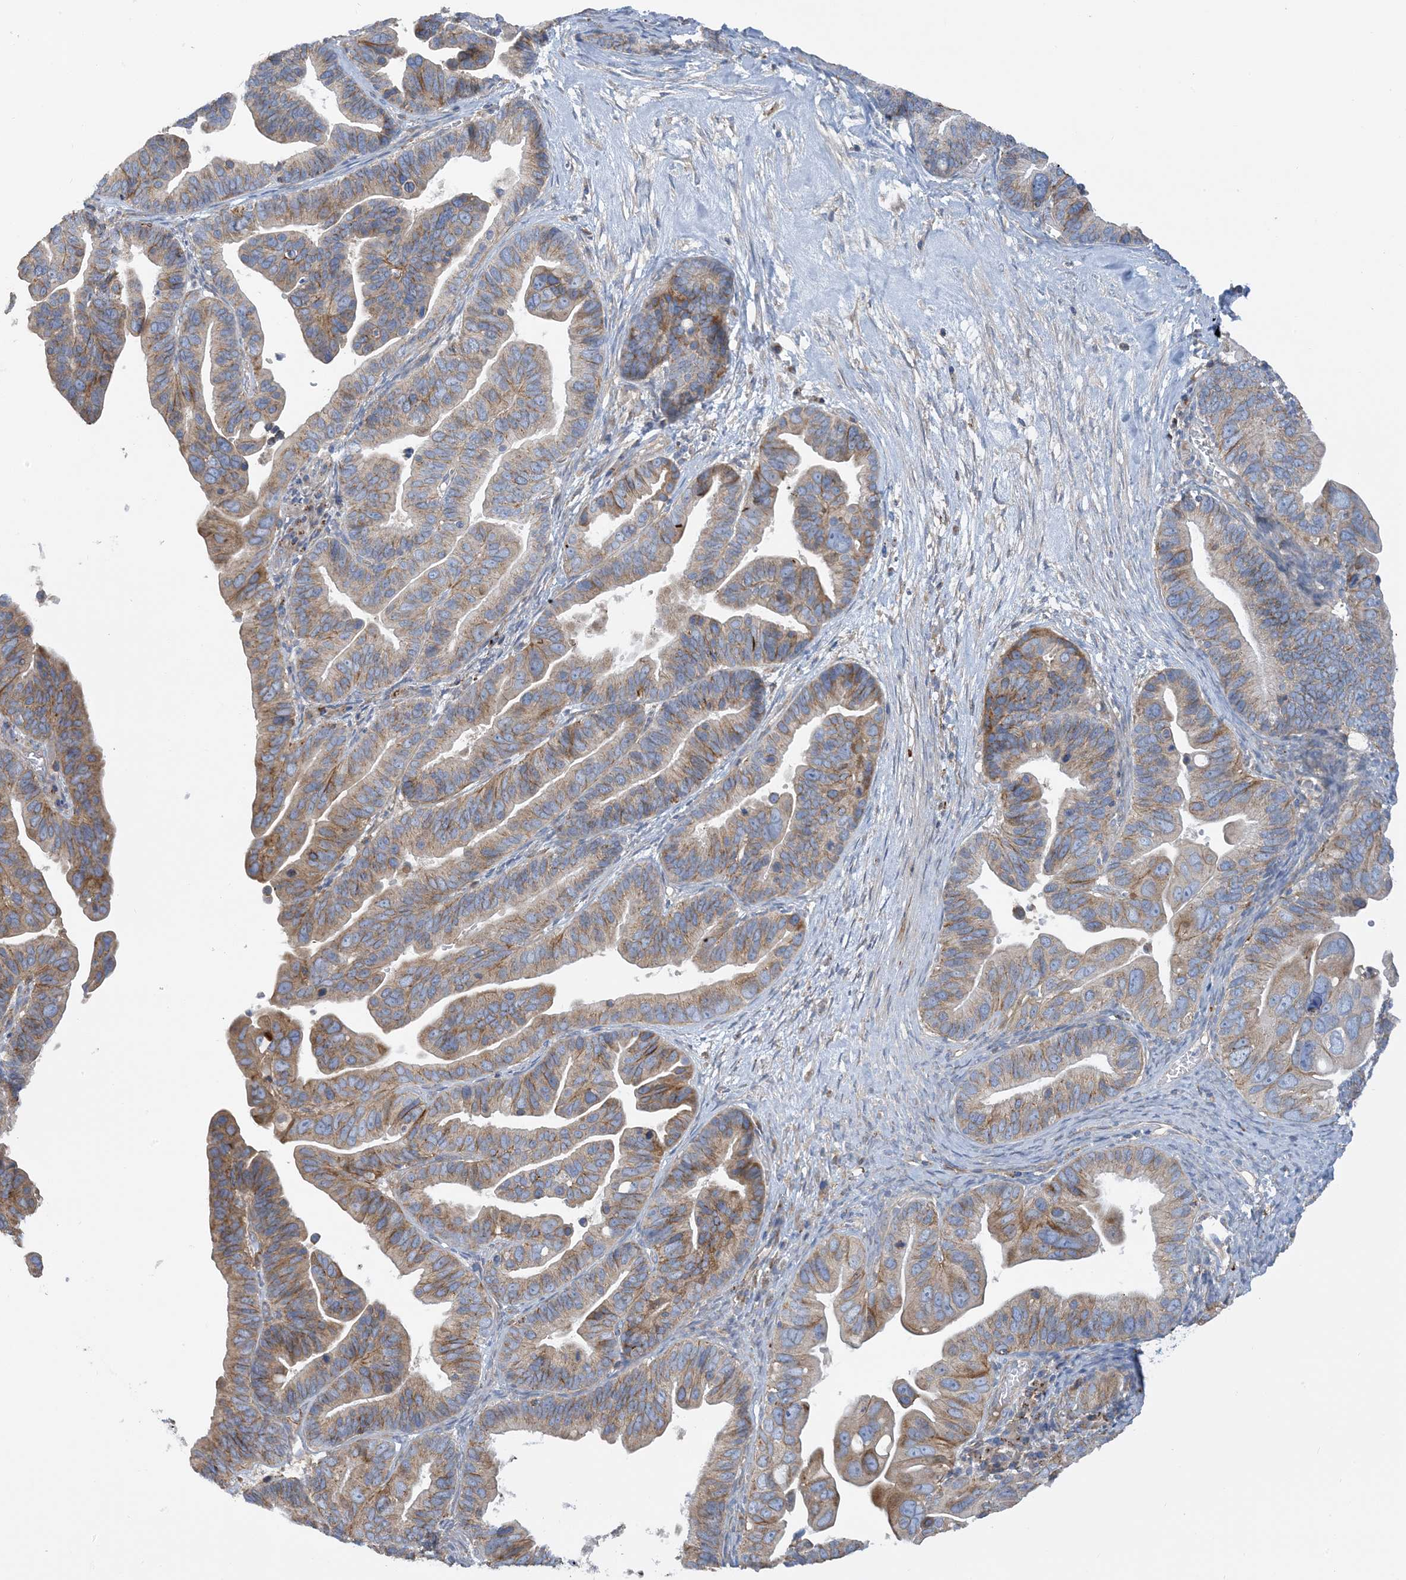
{"staining": {"intensity": "moderate", "quantity": ">75%", "location": "cytoplasmic/membranous"}, "tissue": "ovarian cancer", "cell_type": "Tumor cells", "image_type": "cancer", "snomed": [{"axis": "morphology", "description": "Cystadenocarcinoma, serous, NOS"}, {"axis": "topography", "description": "Ovary"}], "caption": "Immunohistochemical staining of ovarian cancer demonstrates moderate cytoplasmic/membranous protein staining in about >75% of tumor cells. Using DAB (3,3'-diaminobenzidine) (brown) and hematoxylin (blue) stains, captured at high magnification using brightfield microscopy.", "gene": "CALHM5", "patient": {"sex": "female", "age": 56}}